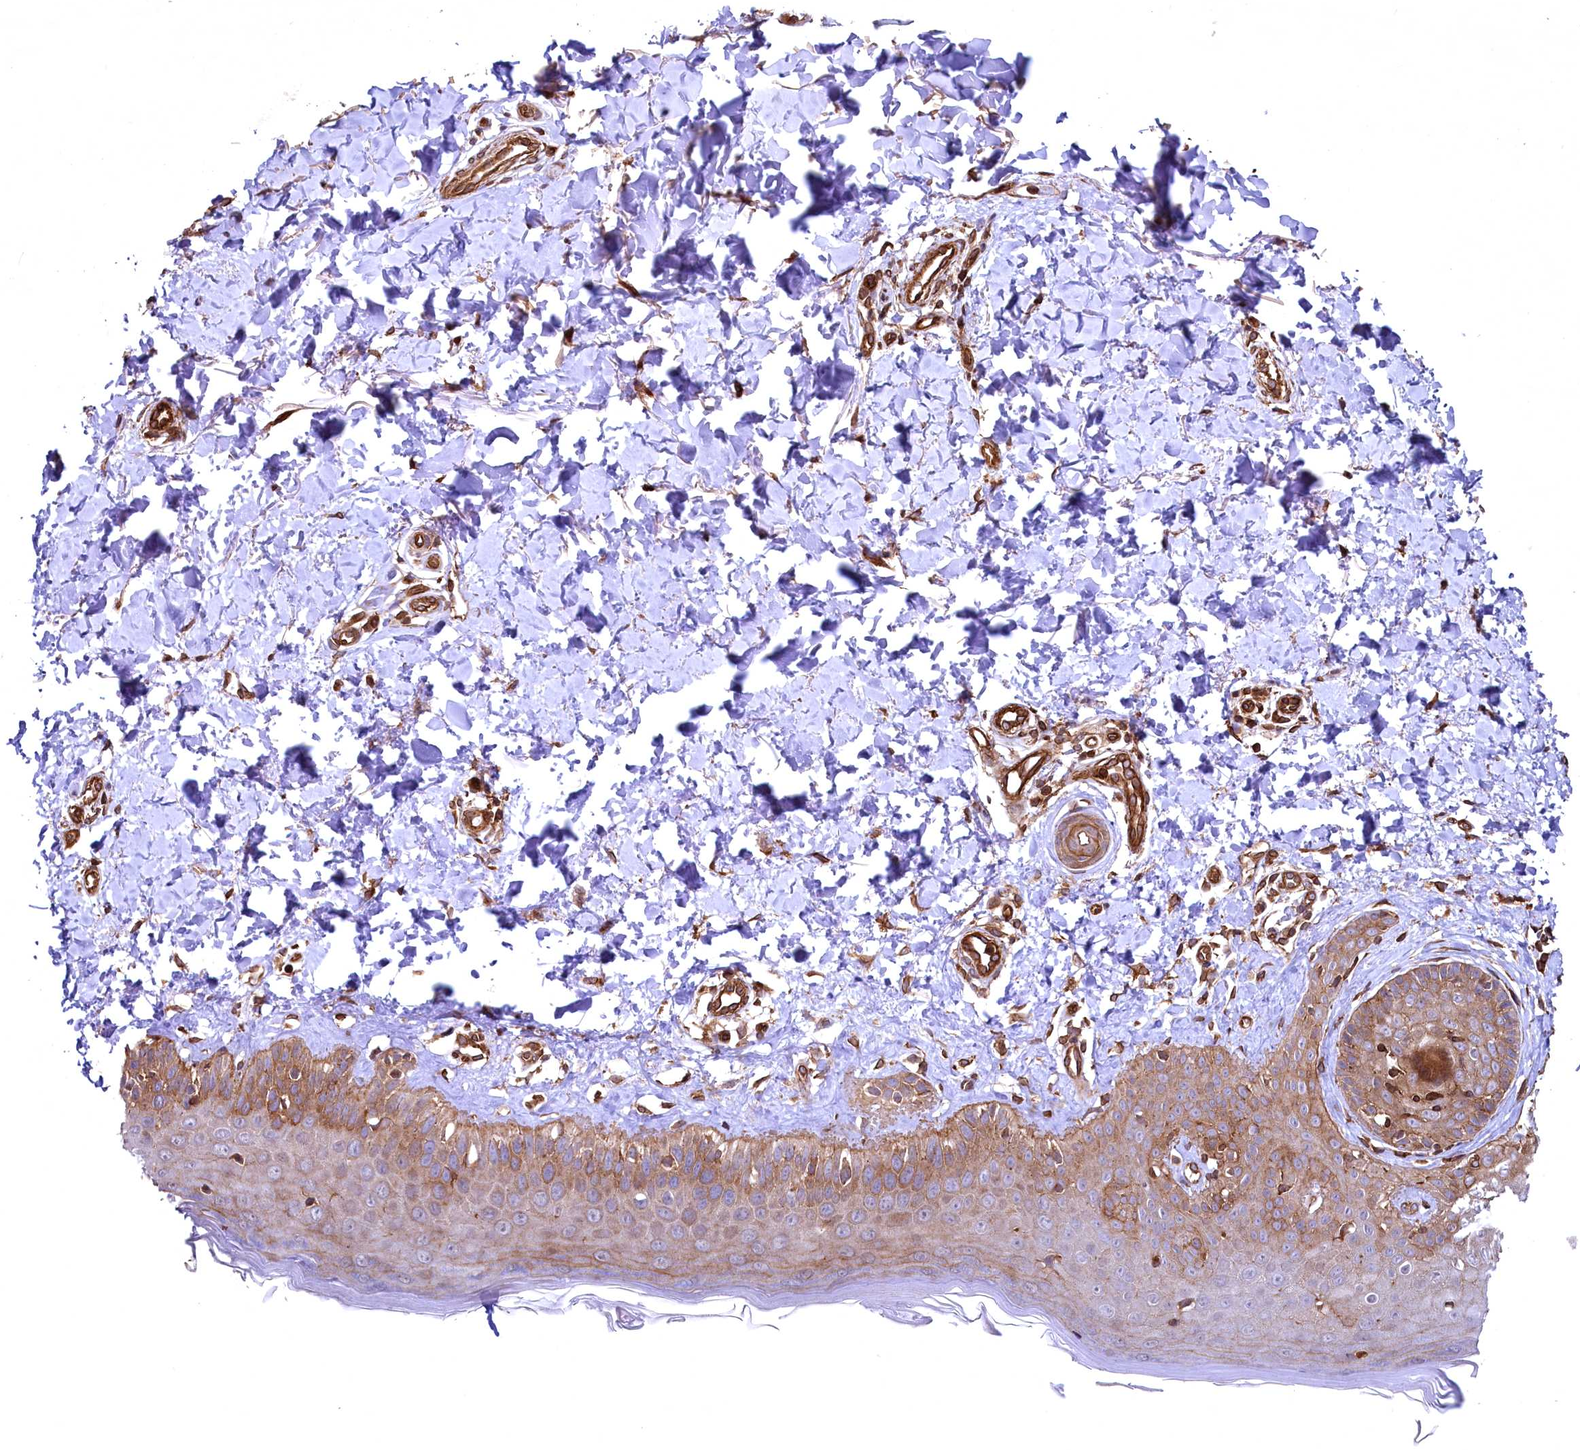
{"staining": {"intensity": "strong", "quantity": ">75%", "location": "cytoplasmic/membranous"}, "tissue": "skin", "cell_type": "Fibroblasts", "image_type": "normal", "snomed": [{"axis": "morphology", "description": "Normal tissue, NOS"}, {"axis": "topography", "description": "Skin"}], "caption": "Brown immunohistochemical staining in benign skin displays strong cytoplasmic/membranous expression in approximately >75% of fibroblasts.", "gene": "SVIP", "patient": {"sex": "male", "age": 52}}